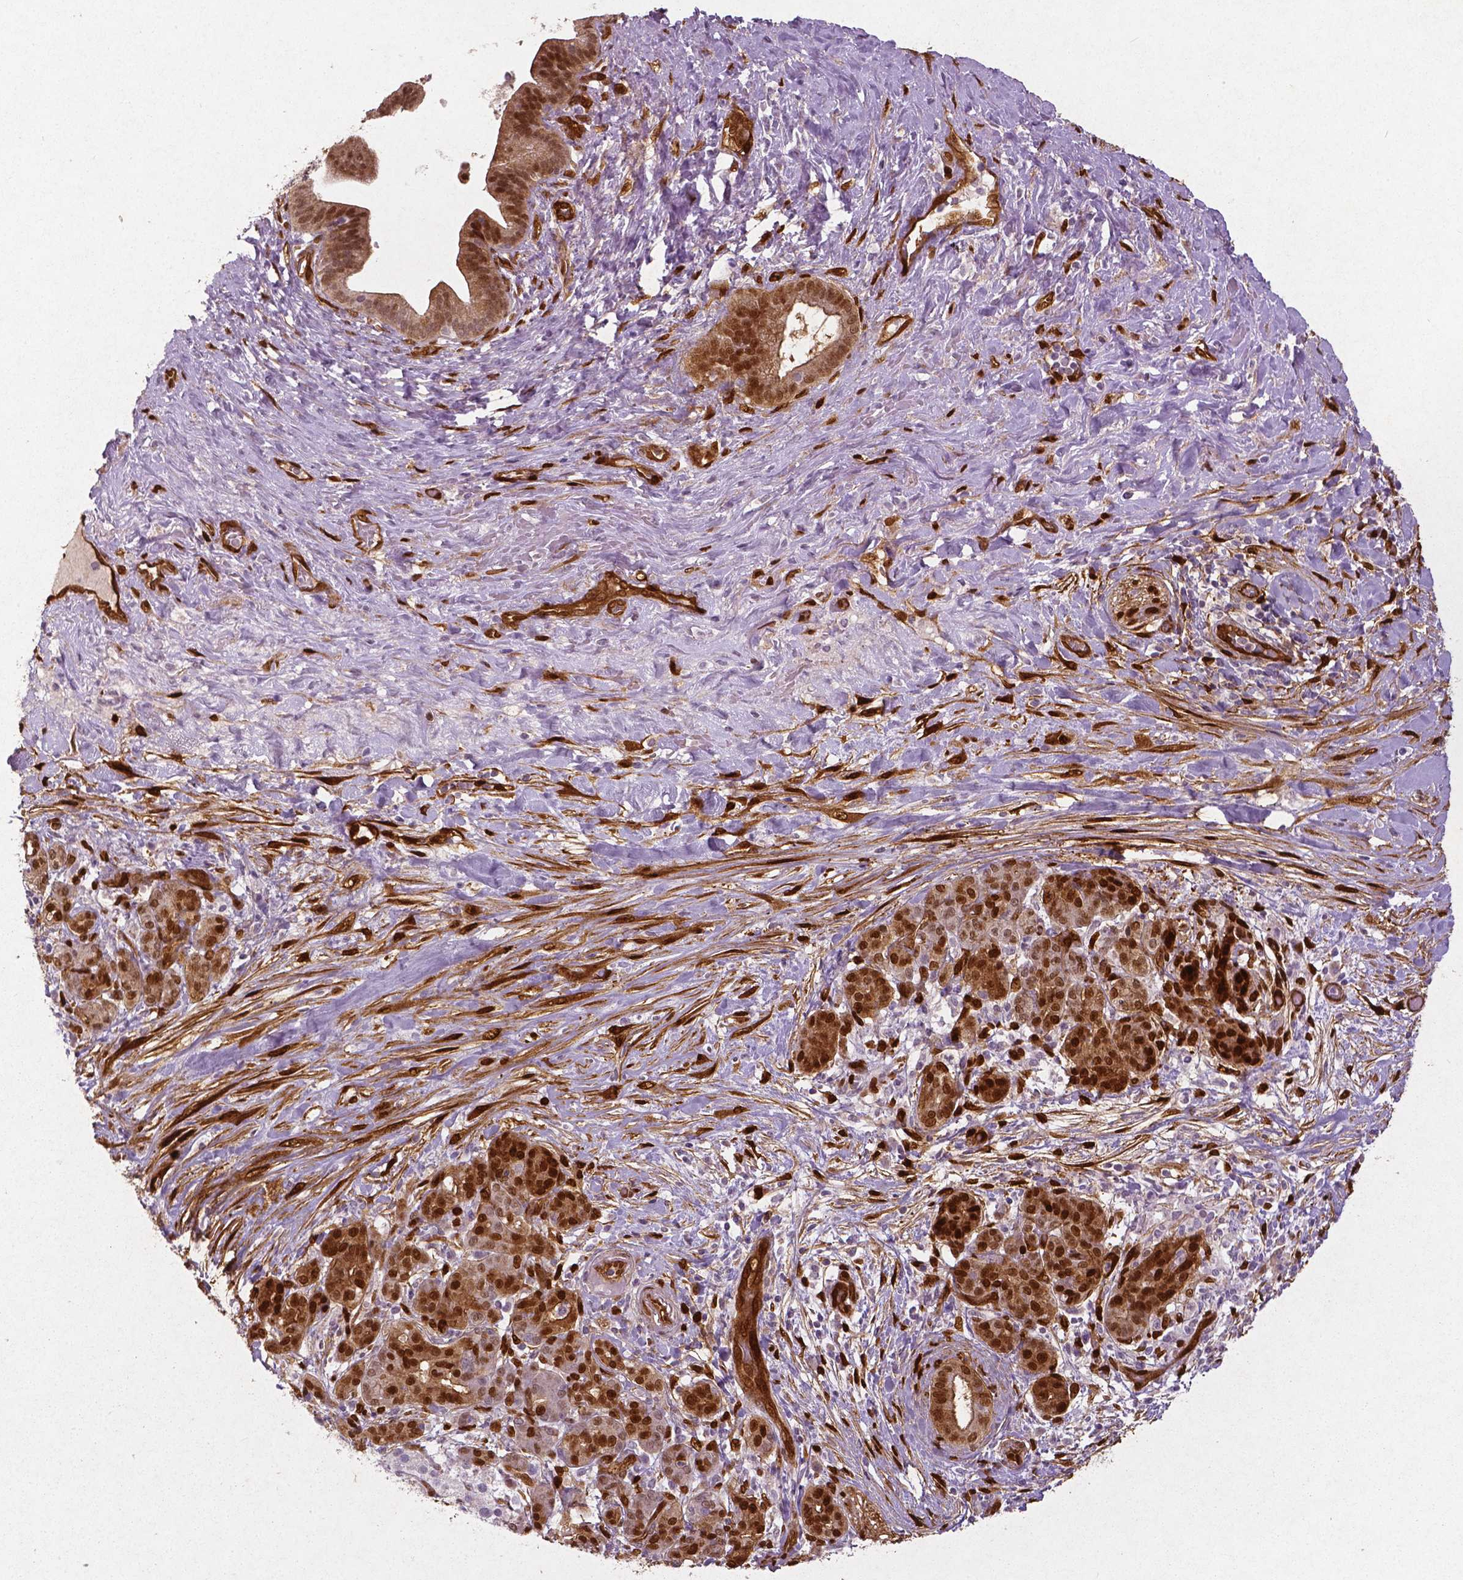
{"staining": {"intensity": "moderate", "quantity": ">75%", "location": "cytoplasmic/membranous,nuclear"}, "tissue": "pancreatic cancer", "cell_type": "Tumor cells", "image_type": "cancer", "snomed": [{"axis": "morphology", "description": "Adenocarcinoma, NOS"}, {"axis": "topography", "description": "Pancreas"}], "caption": "Immunohistochemistry (IHC) staining of pancreatic cancer (adenocarcinoma), which shows medium levels of moderate cytoplasmic/membranous and nuclear expression in about >75% of tumor cells indicating moderate cytoplasmic/membranous and nuclear protein positivity. The staining was performed using DAB (brown) for protein detection and nuclei were counterstained in hematoxylin (blue).", "gene": "WWTR1", "patient": {"sex": "male", "age": 44}}